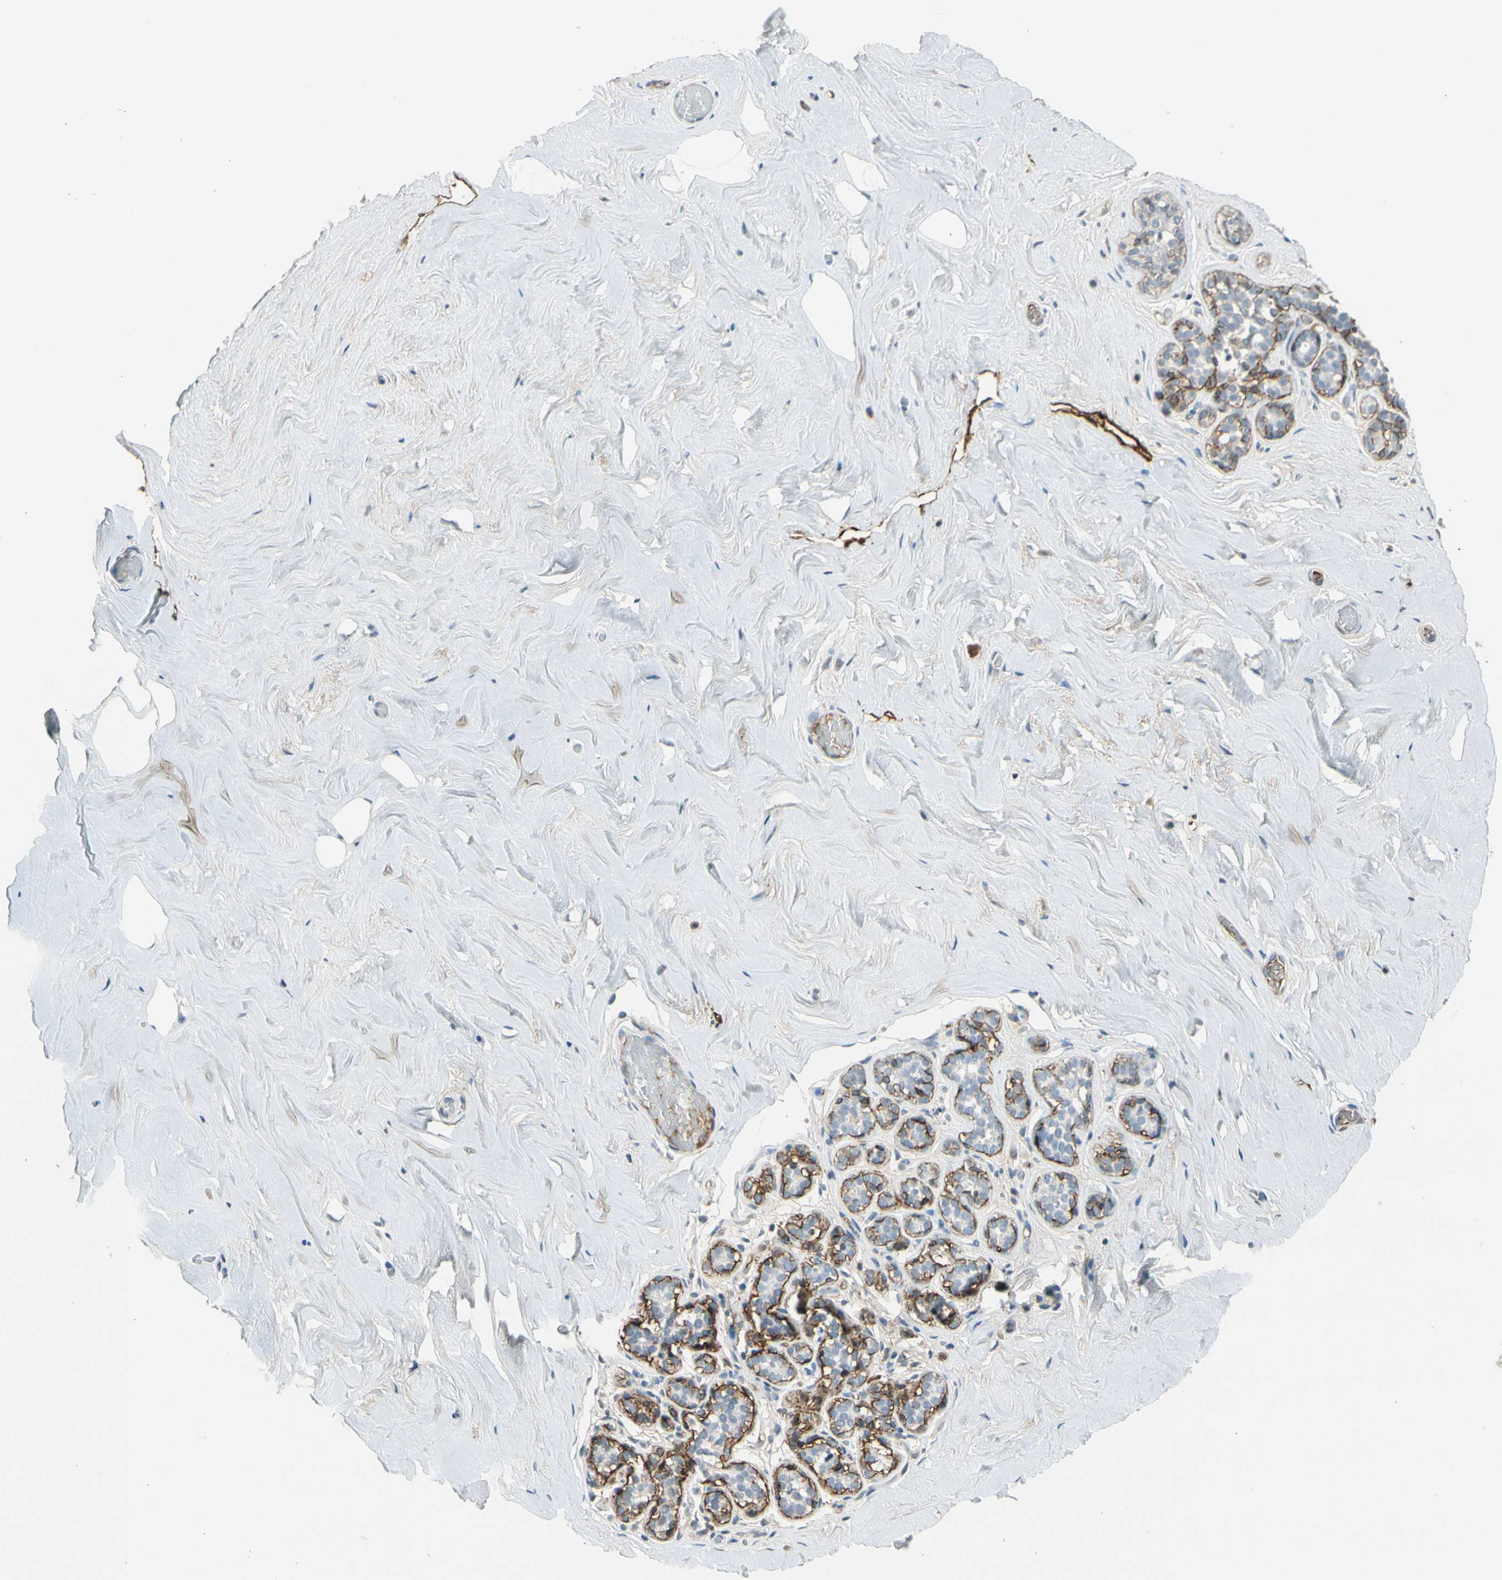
{"staining": {"intensity": "negative", "quantity": "none", "location": "none"}, "tissue": "breast", "cell_type": "Adipocytes", "image_type": "normal", "snomed": [{"axis": "morphology", "description": "Normal tissue, NOS"}, {"axis": "topography", "description": "Breast"}], "caption": "Adipocytes show no significant positivity in normal breast. Brightfield microscopy of immunohistochemistry stained with DAB (3,3'-diaminobenzidine) (brown) and hematoxylin (blue), captured at high magnification.", "gene": "PDPN", "patient": {"sex": "female", "age": 75}}